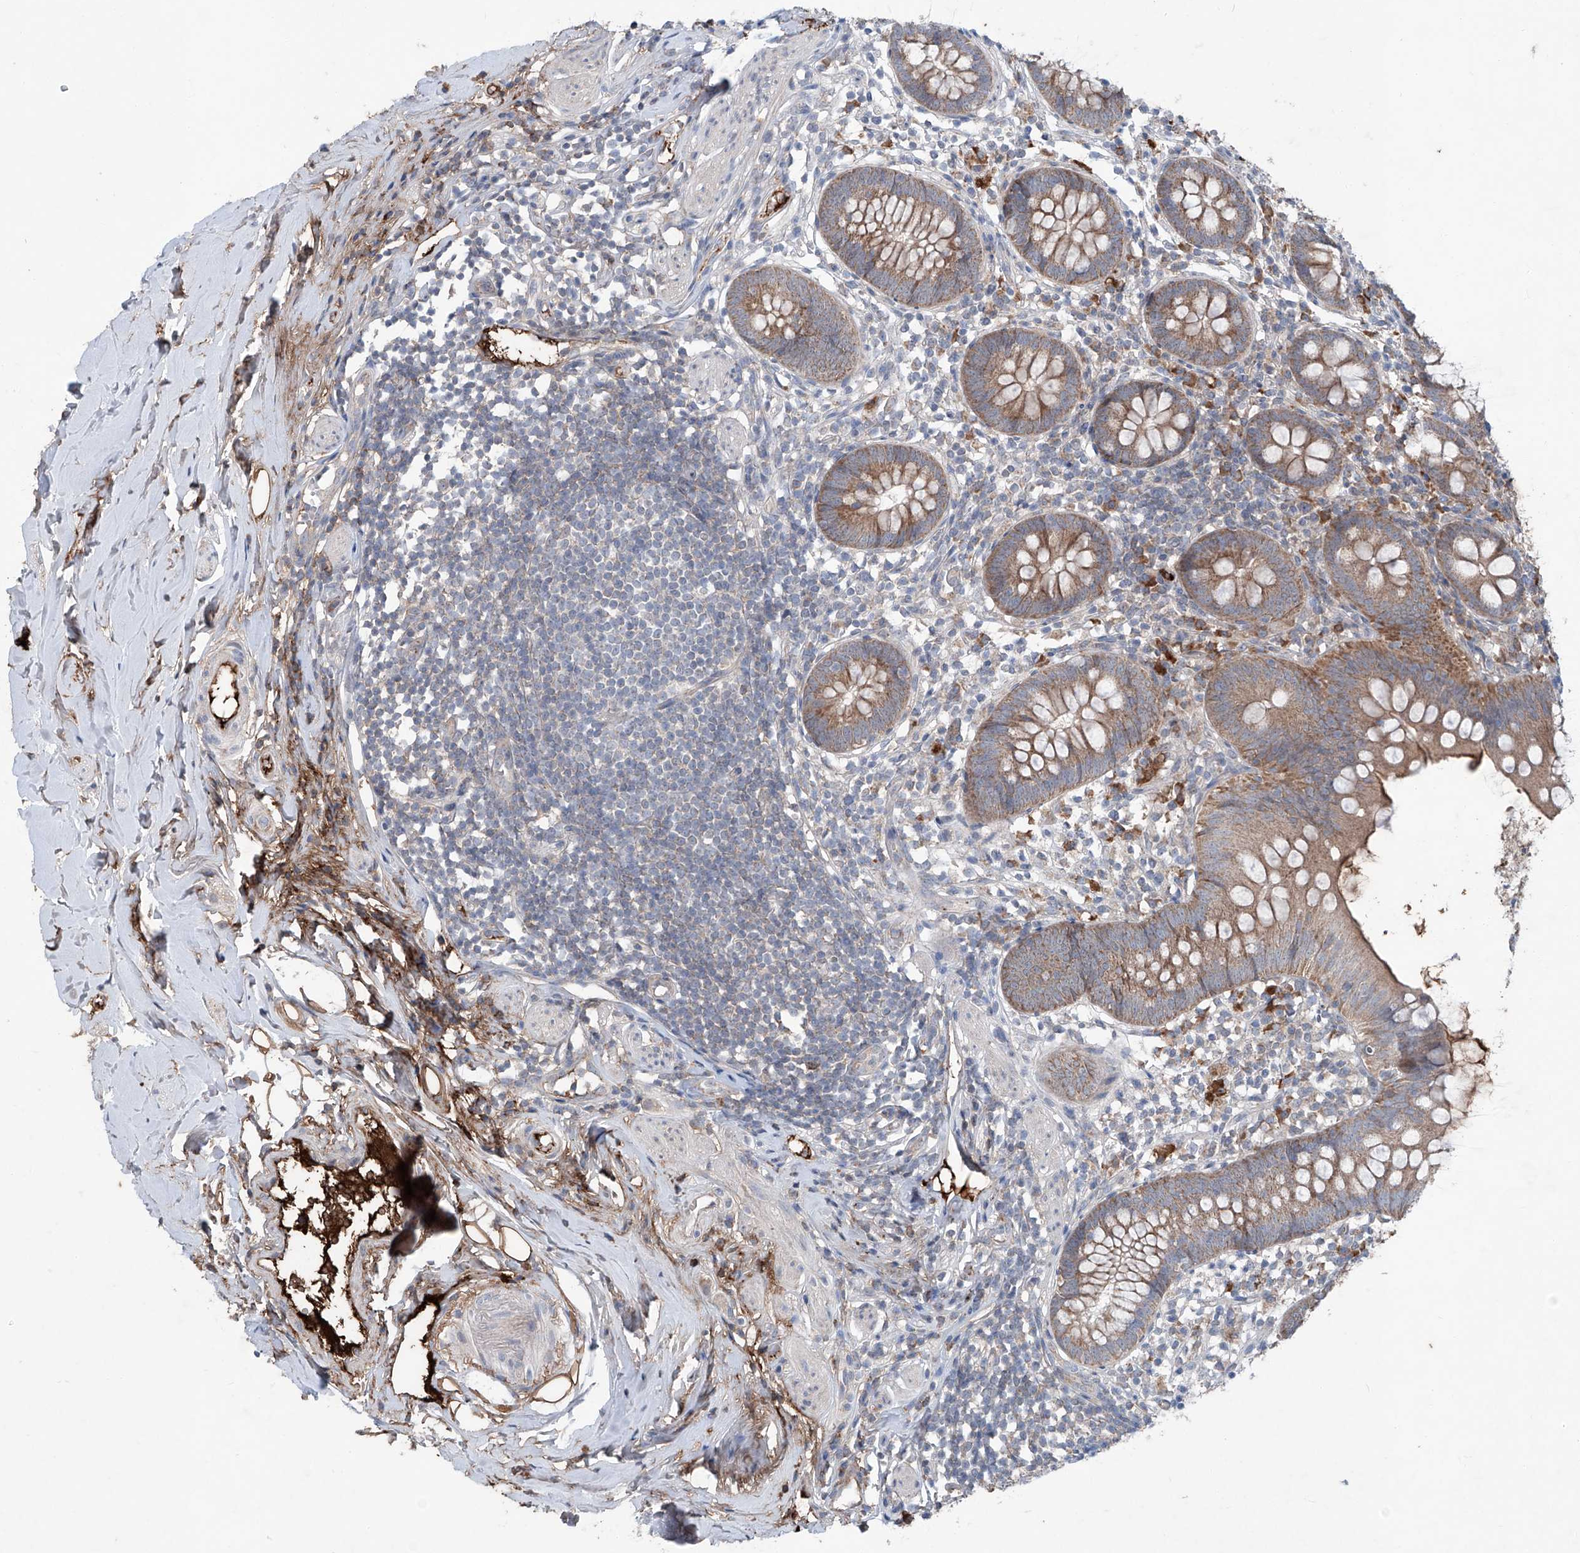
{"staining": {"intensity": "moderate", "quantity": ">75%", "location": "cytoplasmic/membranous"}, "tissue": "appendix", "cell_type": "Glandular cells", "image_type": "normal", "snomed": [{"axis": "morphology", "description": "Normal tissue, NOS"}, {"axis": "topography", "description": "Appendix"}], "caption": "Immunohistochemical staining of benign human appendix demonstrates moderate cytoplasmic/membranous protein staining in about >75% of glandular cells.", "gene": "SIX4", "patient": {"sex": "female", "age": 62}}